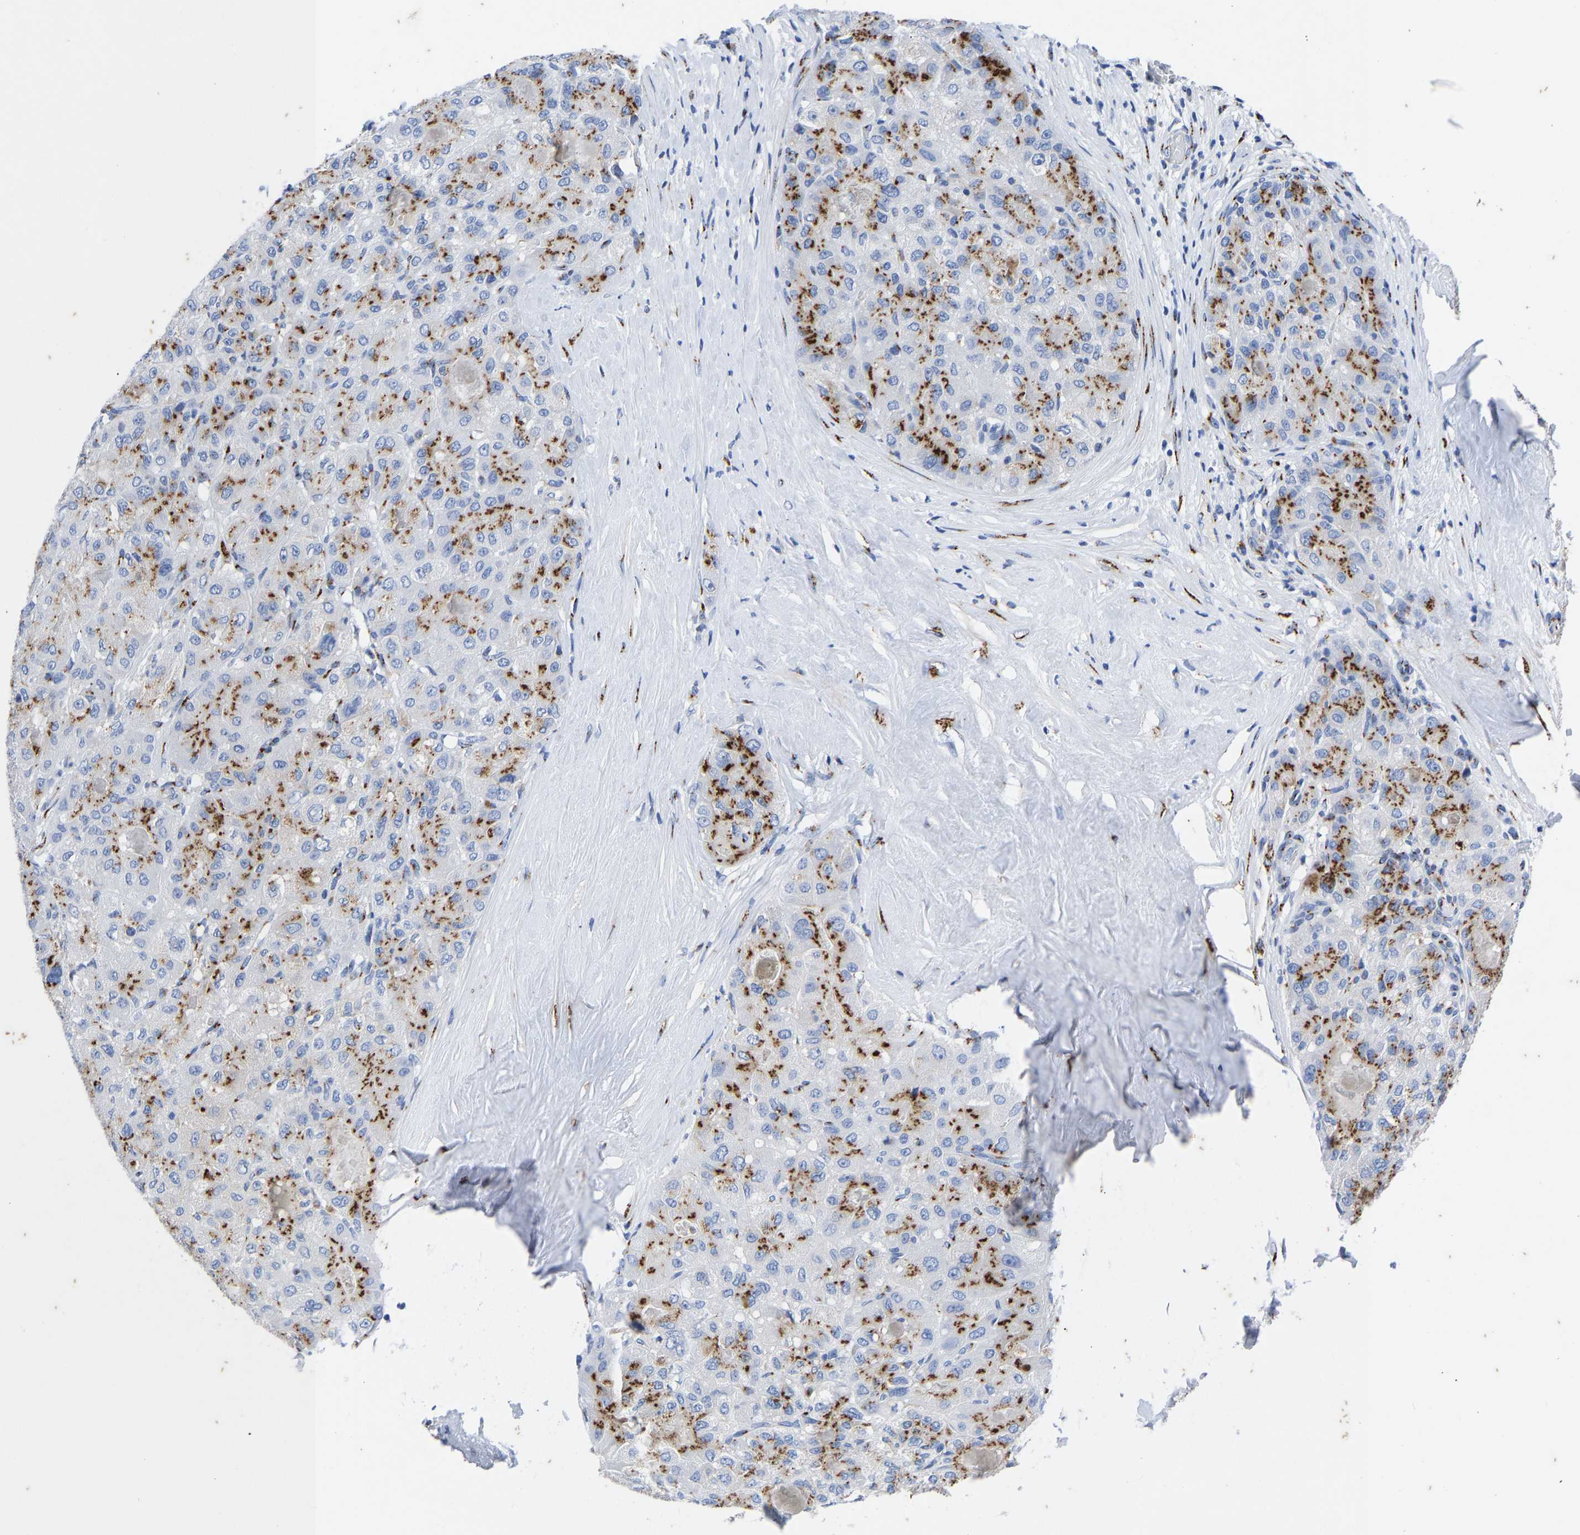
{"staining": {"intensity": "moderate", "quantity": "25%-75%", "location": "cytoplasmic/membranous"}, "tissue": "liver cancer", "cell_type": "Tumor cells", "image_type": "cancer", "snomed": [{"axis": "morphology", "description": "Carcinoma, Hepatocellular, NOS"}, {"axis": "topography", "description": "Liver"}], "caption": "High-power microscopy captured an immunohistochemistry (IHC) histopathology image of liver cancer (hepatocellular carcinoma), revealing moderate cytoplasmic/membranous positivity in approximately 25%-75% of tumor cells.", "gene": "TMEM87A", "patient": {"sex": "male", "age": 80}}